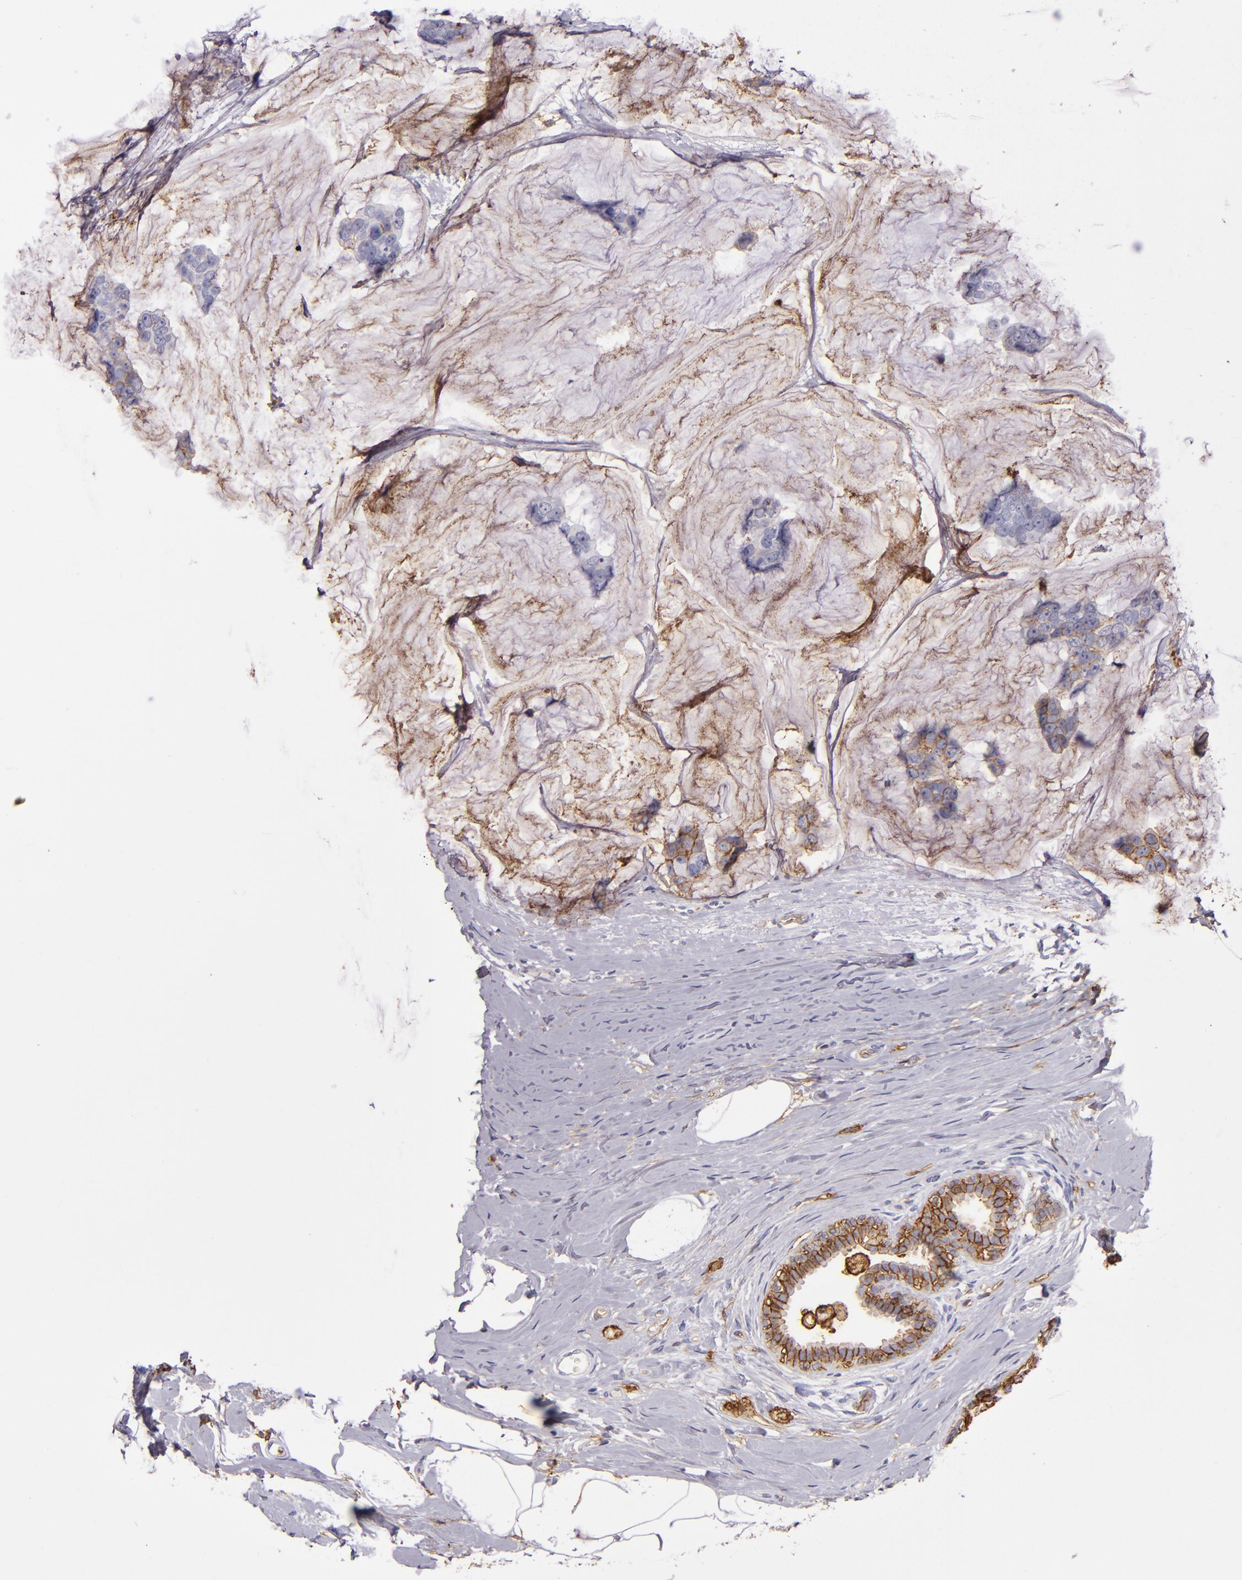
{"staining": {"intensity": "strong", "quantity": ">75%", "location": "cytoplasmic/membranous"}, "tissue": "breast cancer", "cell_type": "Tumor cells", "image_type": "cancer", "snomed": [{"axis": "morphology", "description": "Normal tissue, NOS"}, {"axis": "morphology", "description": "Duct carcinoma"}, {"axis": "topography", "description": "Breast"}], "caption": "A histopathology image of human infiltrating ductal carcinoma (breast) stained for a protein reveals strong cytoplasmic/membranous brown staining in tumor cells.", "gene": "CD9", "patient": {"sex": "female", "age": 50}}